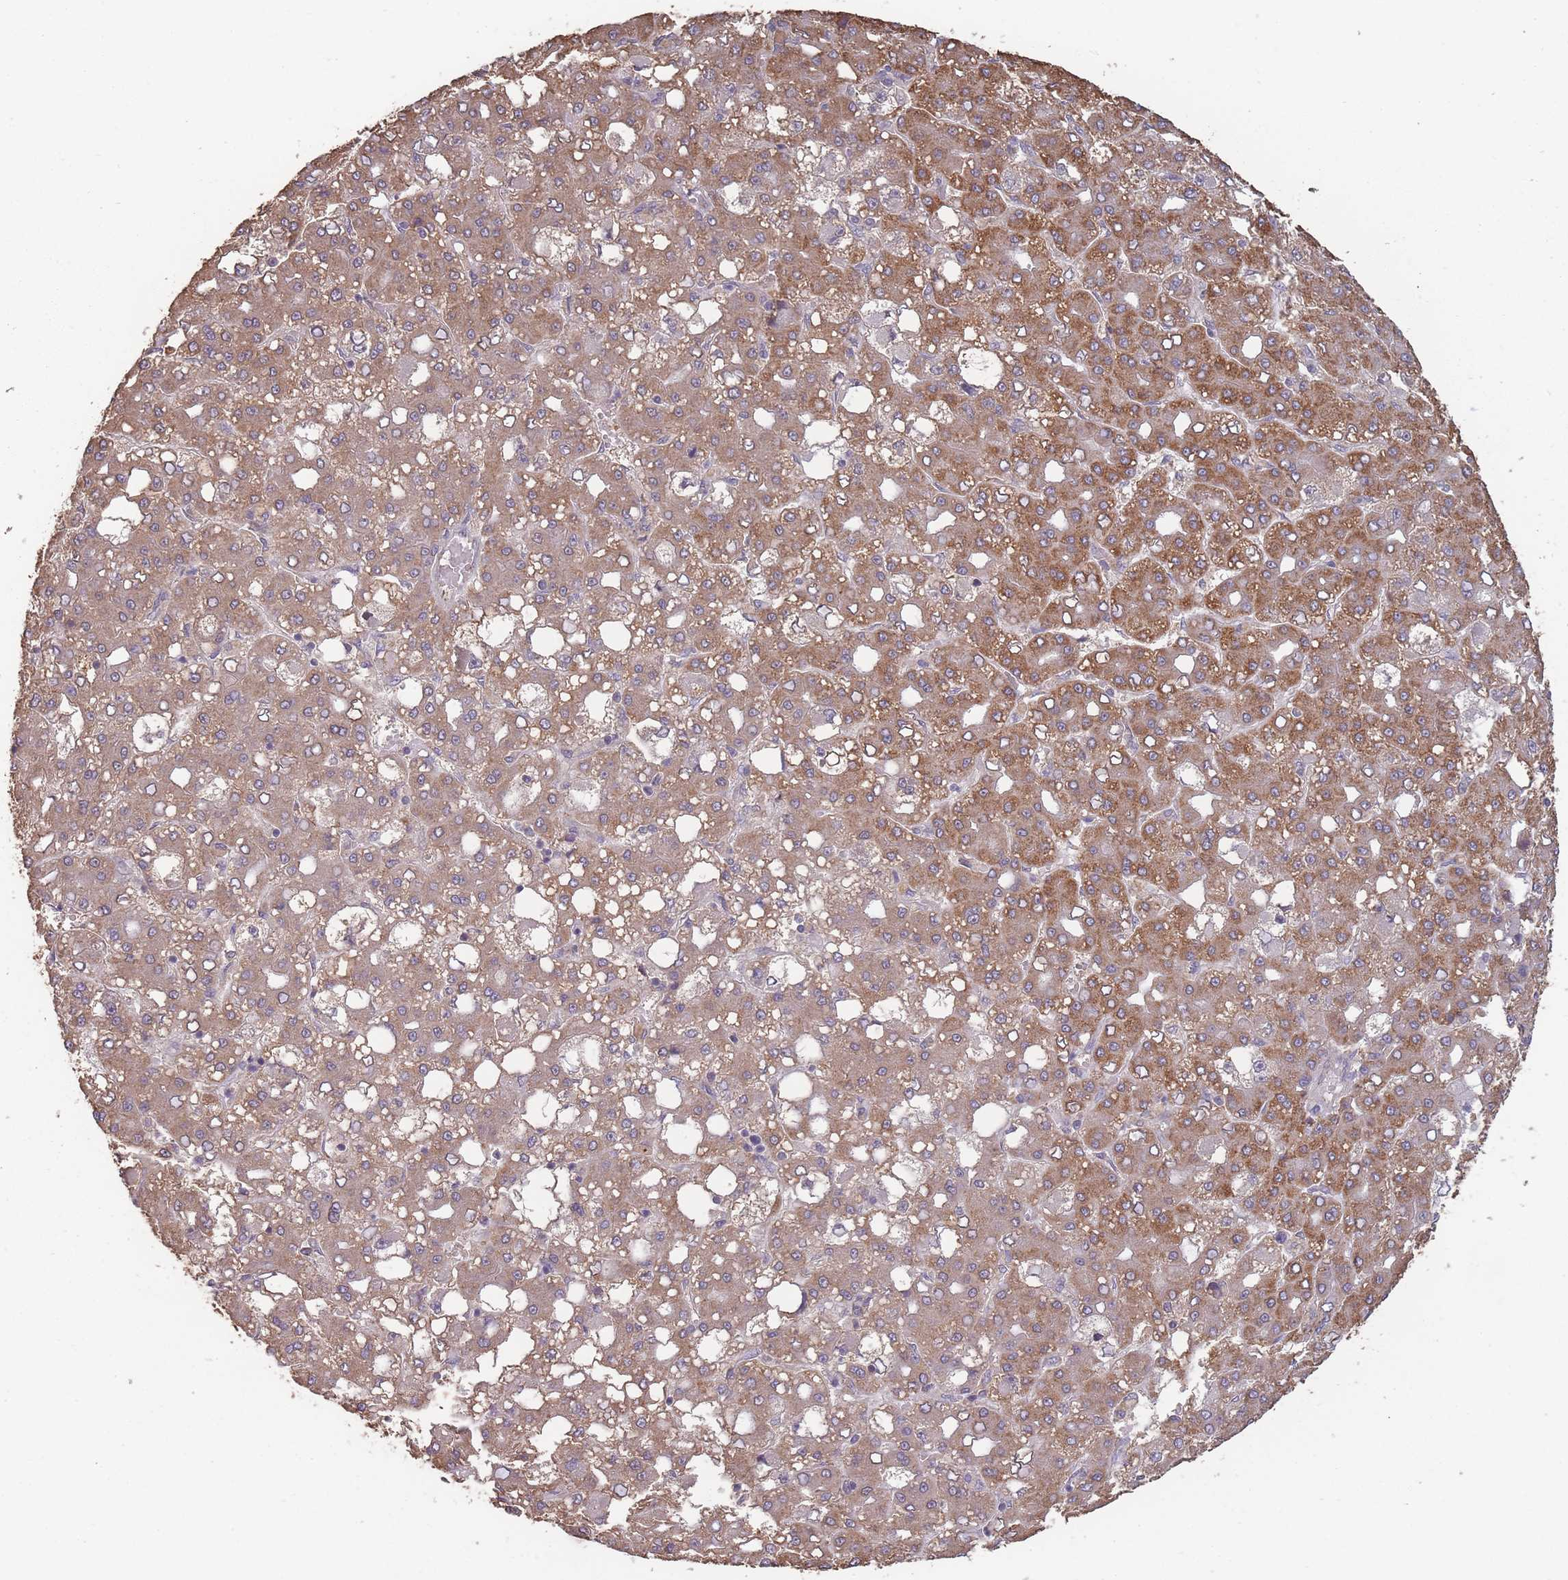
{"staining": {"intensity": "moderate", "quantity": ">75%", "location": "cytoplasmic/membranous"}, "tissue": "liver cancer", "cell_type": "Tumor cells", "image_type": "cancer", "snomed": [{"axis": "morphology", "description": "Carcinoma, Hepatocellular, NOS"}, {"axis": "topography", "description": "Liver"}], "caption": "Moderate cytoplasmic/membranous positivity is appreciated in approximately >75% of tumor cells in liver hepatocellular carcinoma. Ihc stains the protein in brown and the nuclei are stained blue.", "gene": "SANBR", "patient": {"sex": "male", "age": 65}}